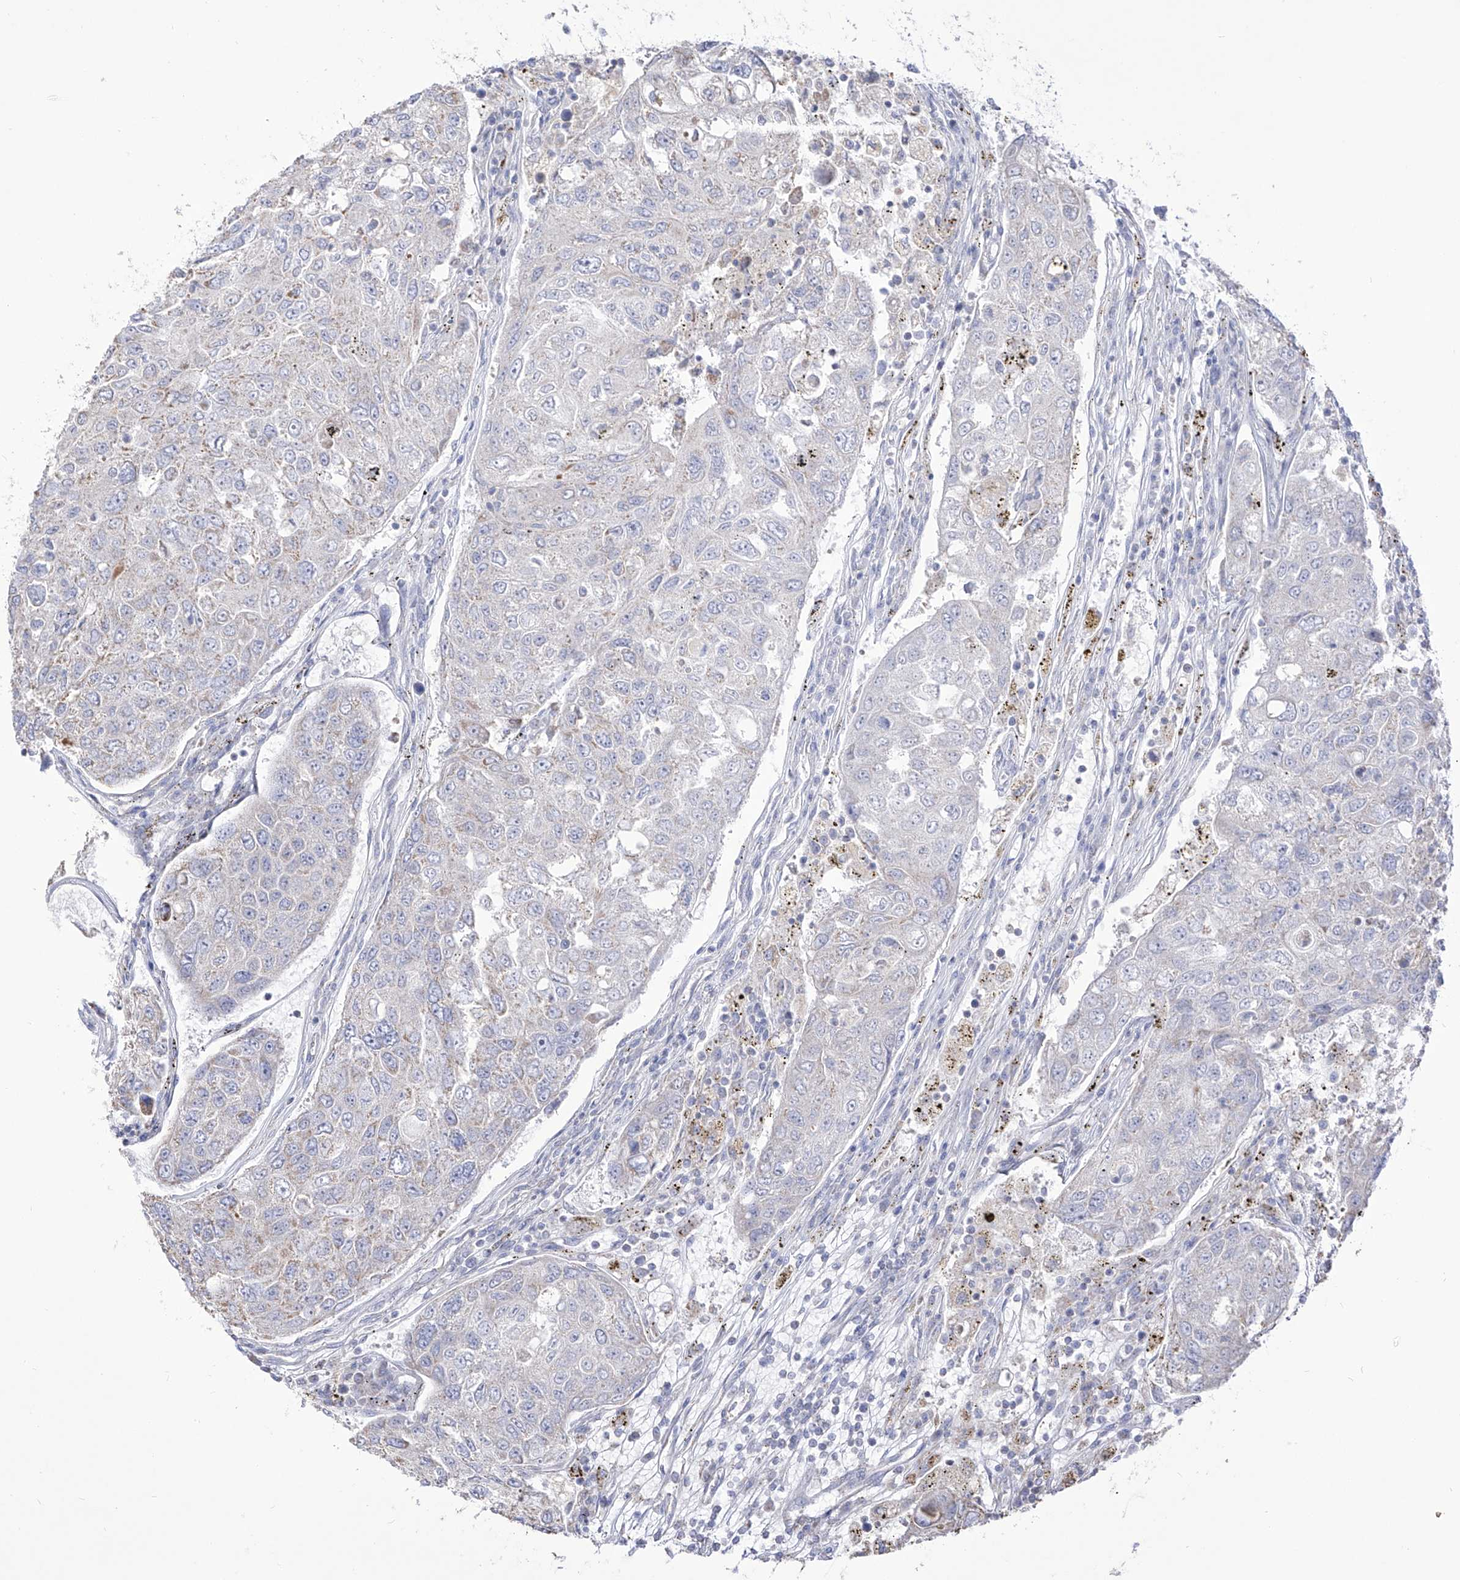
{"staining": {"intensity": "negative", "quantity": "none", "location": "none"}, "tissue": "urothelial cancer", "cell_type": "Tumor cells", "image_type": "cancer", "snomed": [{"axis": "morphology", "description": "Urothelial carcinoma, High grade"}, {"axis": "topography", "description": "Lymph node"}, {"axis": "topography", "description": "Urinary bladder"}], "caption": "High-grade urothelial carcinoma stained for a protein using immunohistochemistry (IHC) displays no positivity tumor cells.", "gene": "RCHY1", "patient": {"sex": "male", "age": 51}}